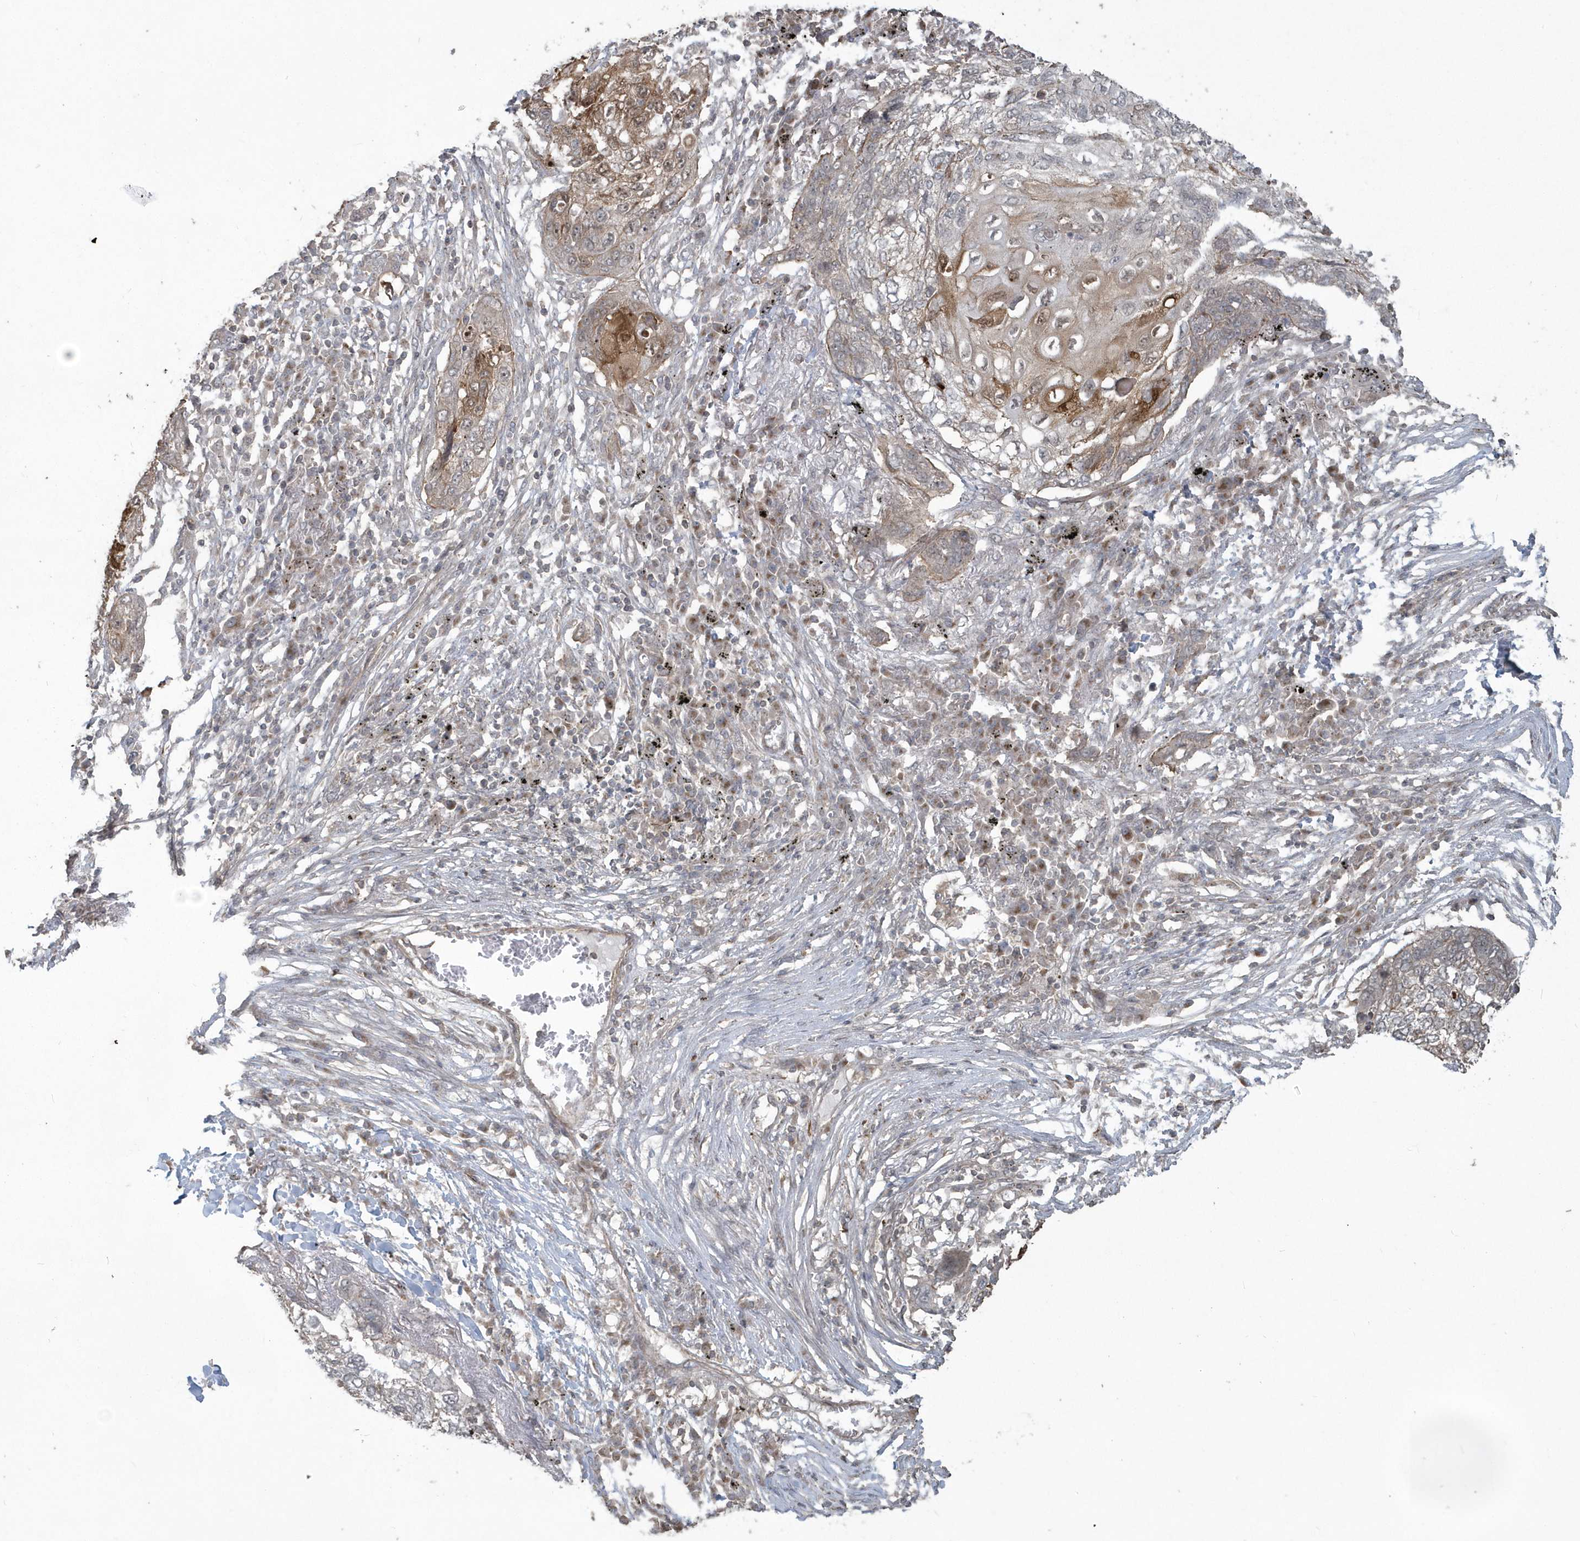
{"staining": {"intensity": "strong", "quantity": "<25%", "location": "cytoplasmic/membranous"}, "tissue": "lung cancer", "cell_type": "Tumor cells", "image_type": "cancer", "snomed": [{"axis": "morphology", "description": "Squamous cell carcinoma, NOS"}, {"axis": "topography", "description": "Lung"}], "caption": "High-power microscopy captured an IHC image of squamous cell carcinoma (lung), revealing strong cytoplasmic/membranous positivity in approximately <25% of tumor cells.", "gene": "ARMC8", "patient": {"sex": "female", "age": 63}}